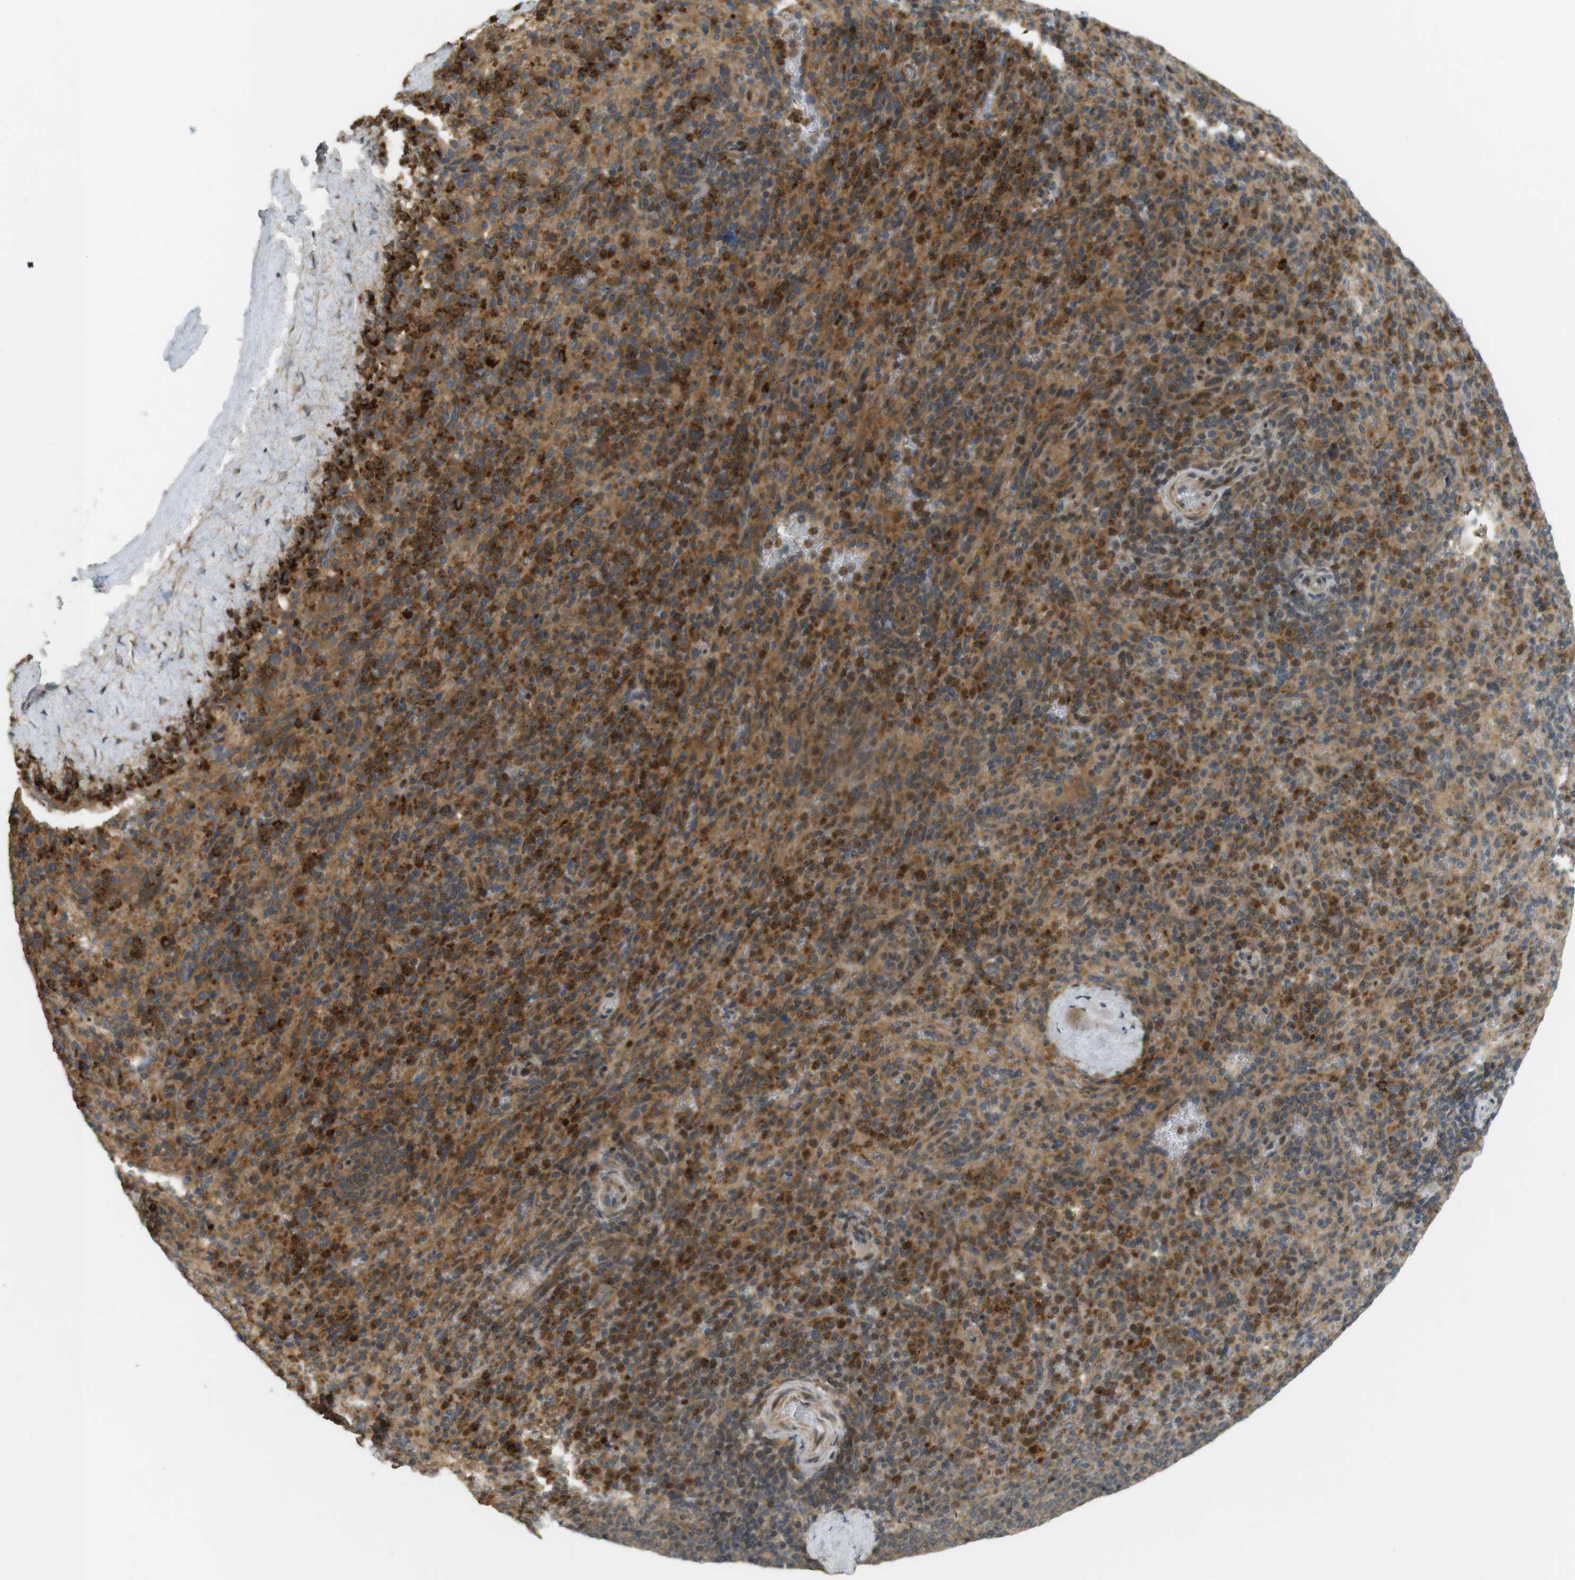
{"staining": {"intensity": "strong", "quantity": "25%-75%", "location": "cytoplasmic/membranous,nuclear"}, "tissue": "spleen", "cell_type": "Cells in red pulp", "image_type": "normal", "snomed": [{"axis": "morphology", "description": "Normal tissue, NOS"}, {"axis": "topography", "description": "Spleen"}], "caption": "Protein staining of benign spleen reveals strong cytoplasmic/membranous,nuclear positivity in approximately 25%-75% of cells in red pulp. (IHC, brightfield microscopy, high magnification).", "gene": "TMX3", "patient": {"sex": "male", "age": 36}}